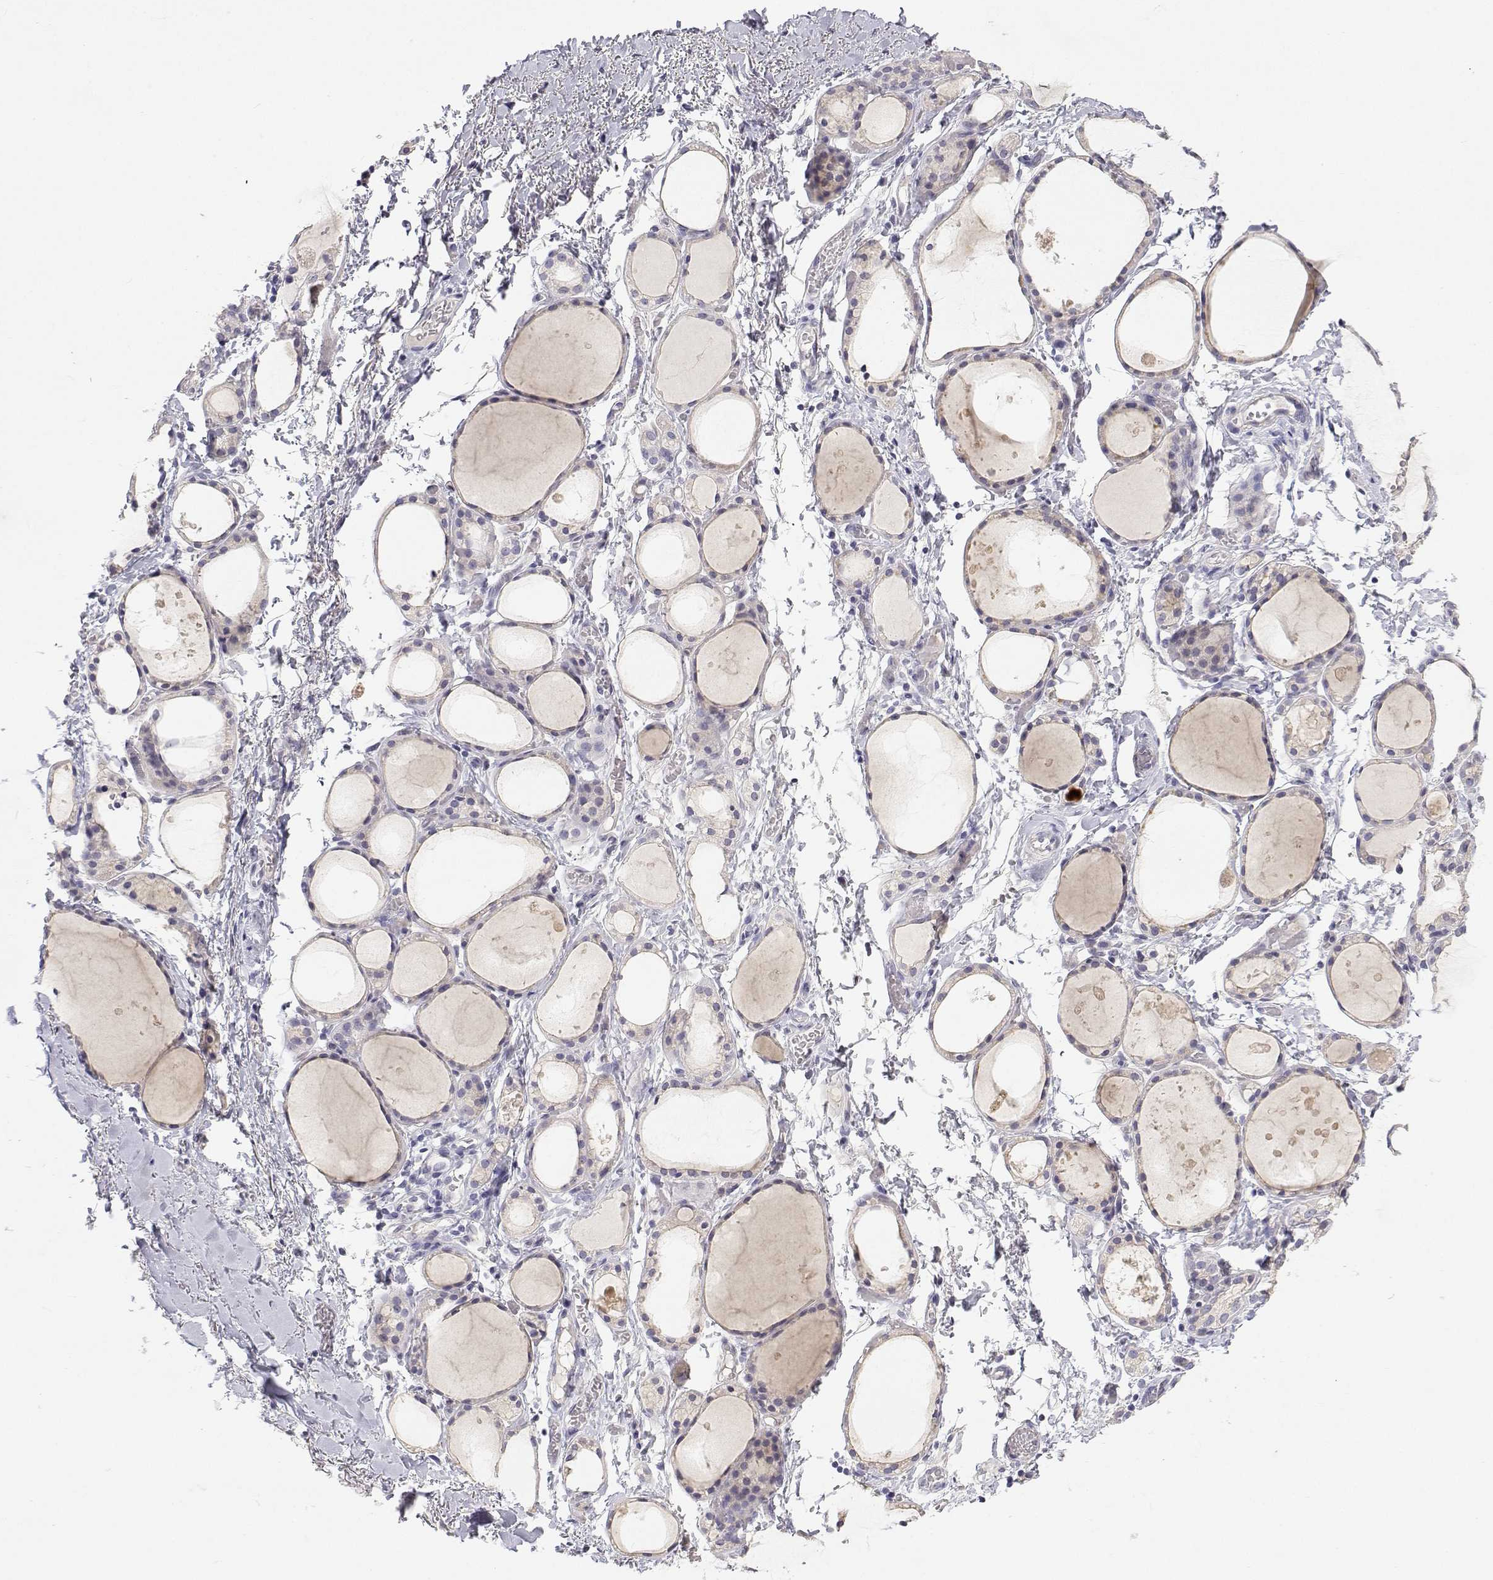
{"staining": {"intensity": "negative", "quantity": "none", "location": "none"}, "tissue": "thyroid gland", "cell_type": "Glandular cells", "image_type": "normal", "snomed": [{"axis": "morphology", "description": "Normal tissue, NOS"}, {"axis": "topography", "description": "Thyroid gland"}], "caption": "Immunohistochemical staining of unremarkable human thyroid gland exhibits no significant positivity in glandular cells.", "gene": "ANKRD65", "patient": {"sex": "male", "age": 68}}